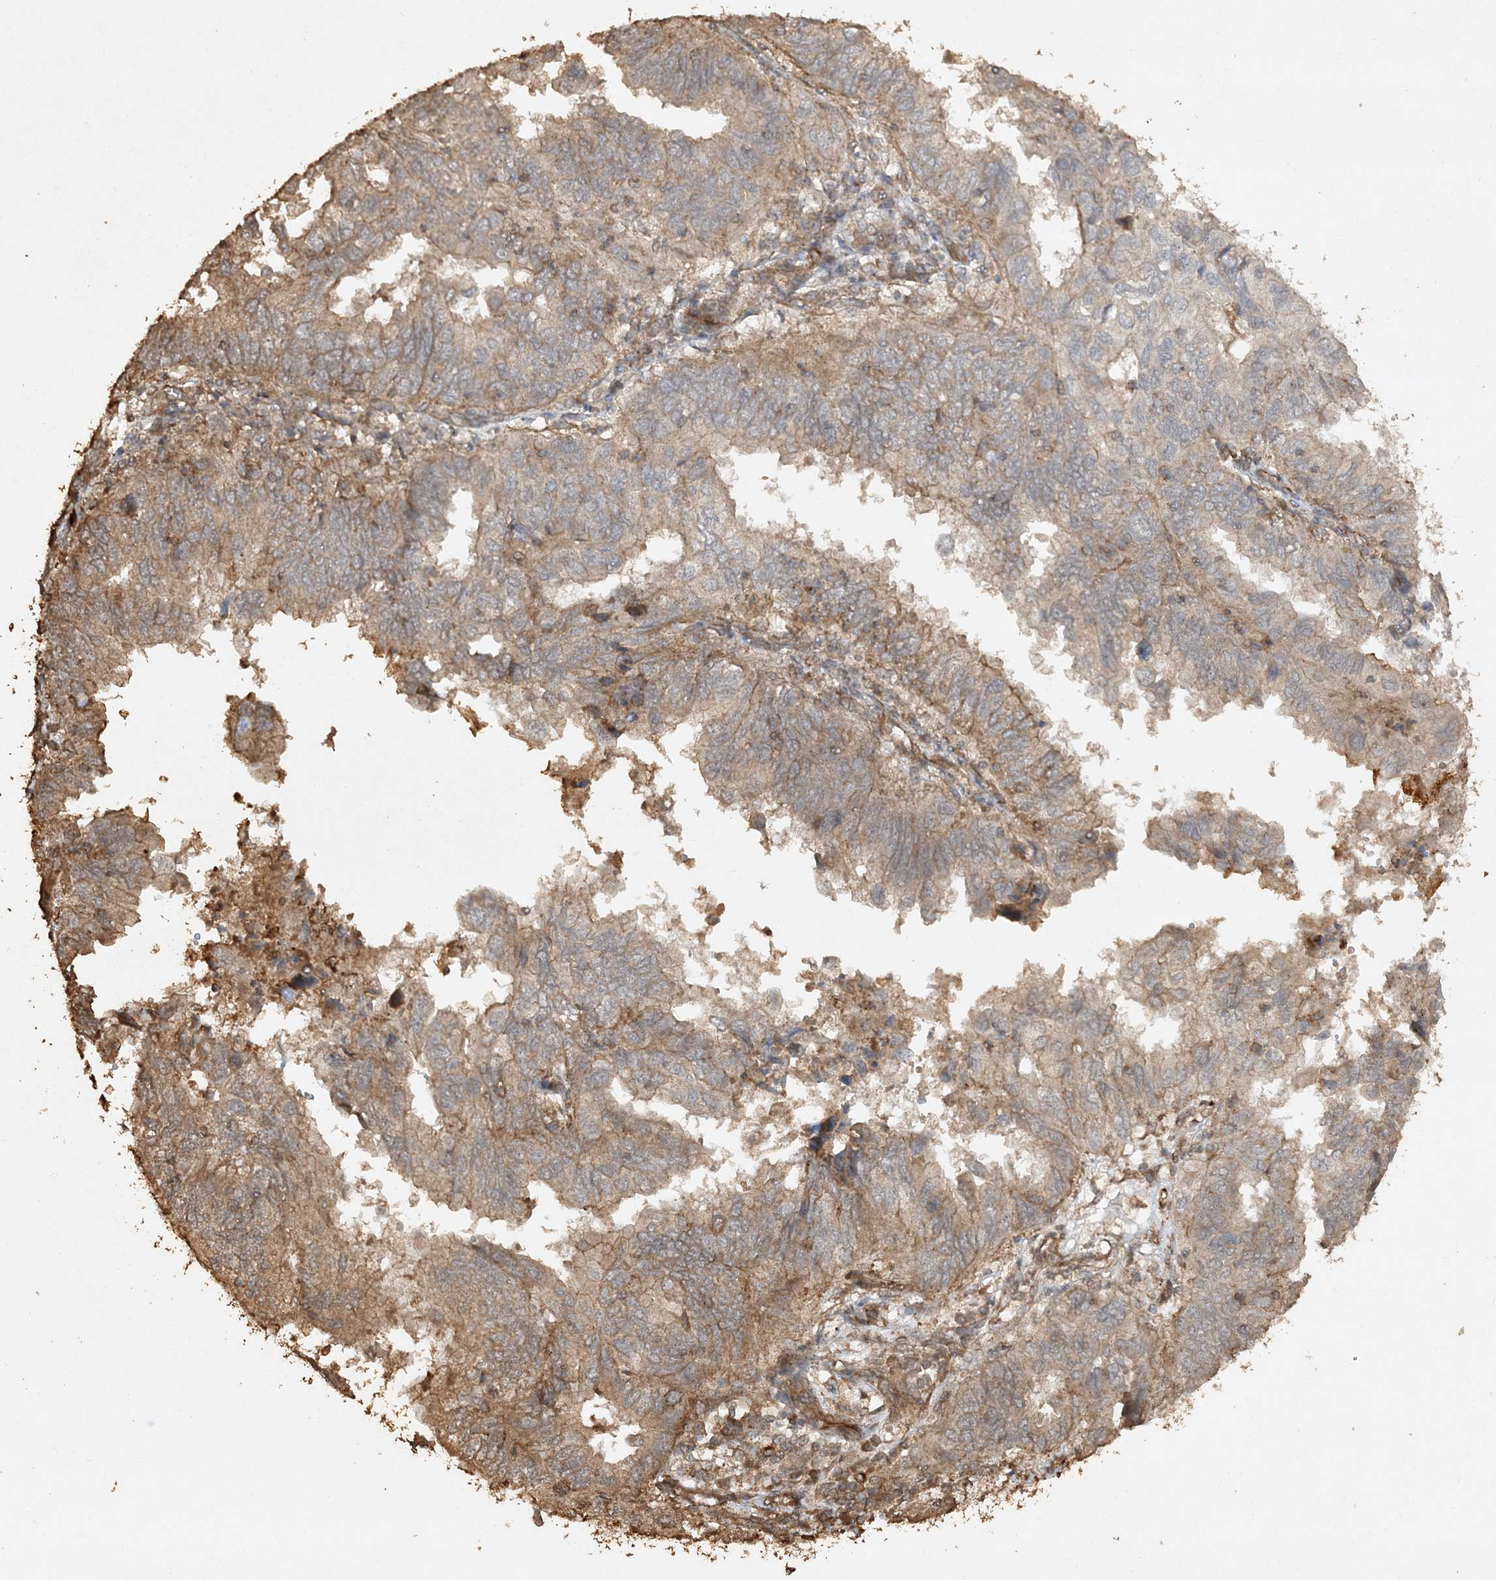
{"staining": {"intensity": "weak", "quantity": "25%-75%", "location": "cytoplasmic/membranous"}, "tissue": "endometrial cancer", "cell_type": "Tumor cells", "image_type": "cancer", "snomed": [{"axis": "morphology", "description": "Adenocarcinoma, NOS"}, {"axis": "topography", "description": "Uterus"}], "caption": "Brown immunohistochemical staining in endometrial cancer (adenocarcinoma) shows weak cytoplasmic/membranous expression in about 25%-75% of tumor cells.", "gene": "AVPI1", "patient": {"sex": "female", "age": 77}}